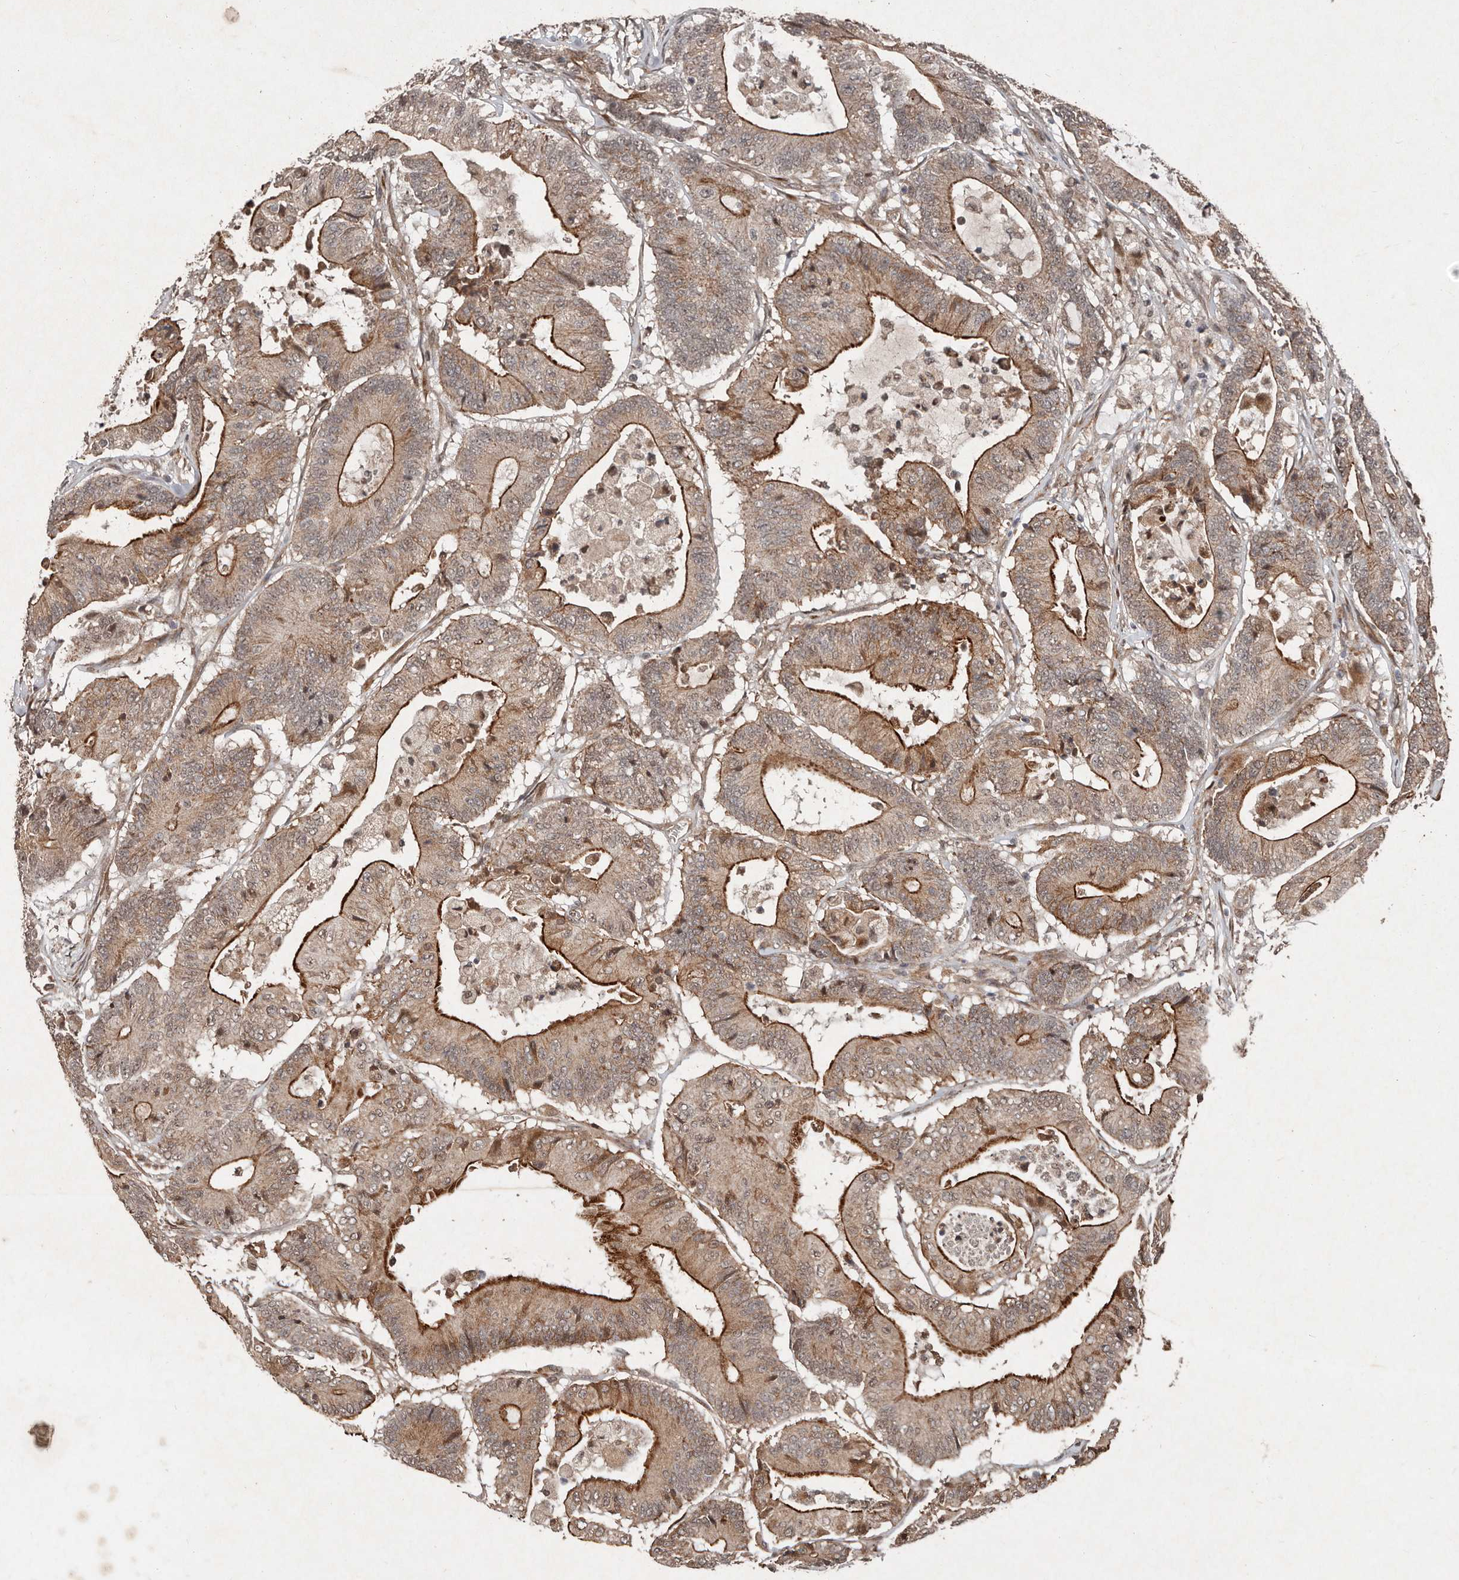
{"staining": {"intensity": "strong", "quantity": "25%-75%", "location": "cytoplasmic/membranous"}, "tissue": "colorectal cancer", "cell_type": "Tumor cells", "image_type": "cancer", "snomed": [{"axis": "morphology", "description": "Adenocarcinoma, NOS"}, {"axis": "topography", "description": "Colon"}], "caption": "Protein staining of colorectal adenocarcinoma tissue displays strong cytoplasmic/membranous positivity in about 25%-75% of tumor cells. Immunohistochemistry (ihc) stains the protein in brown and the nuclei are stained blue.", "gene": "DIP2C", "patient": {"sex": "female", "age": 84}}